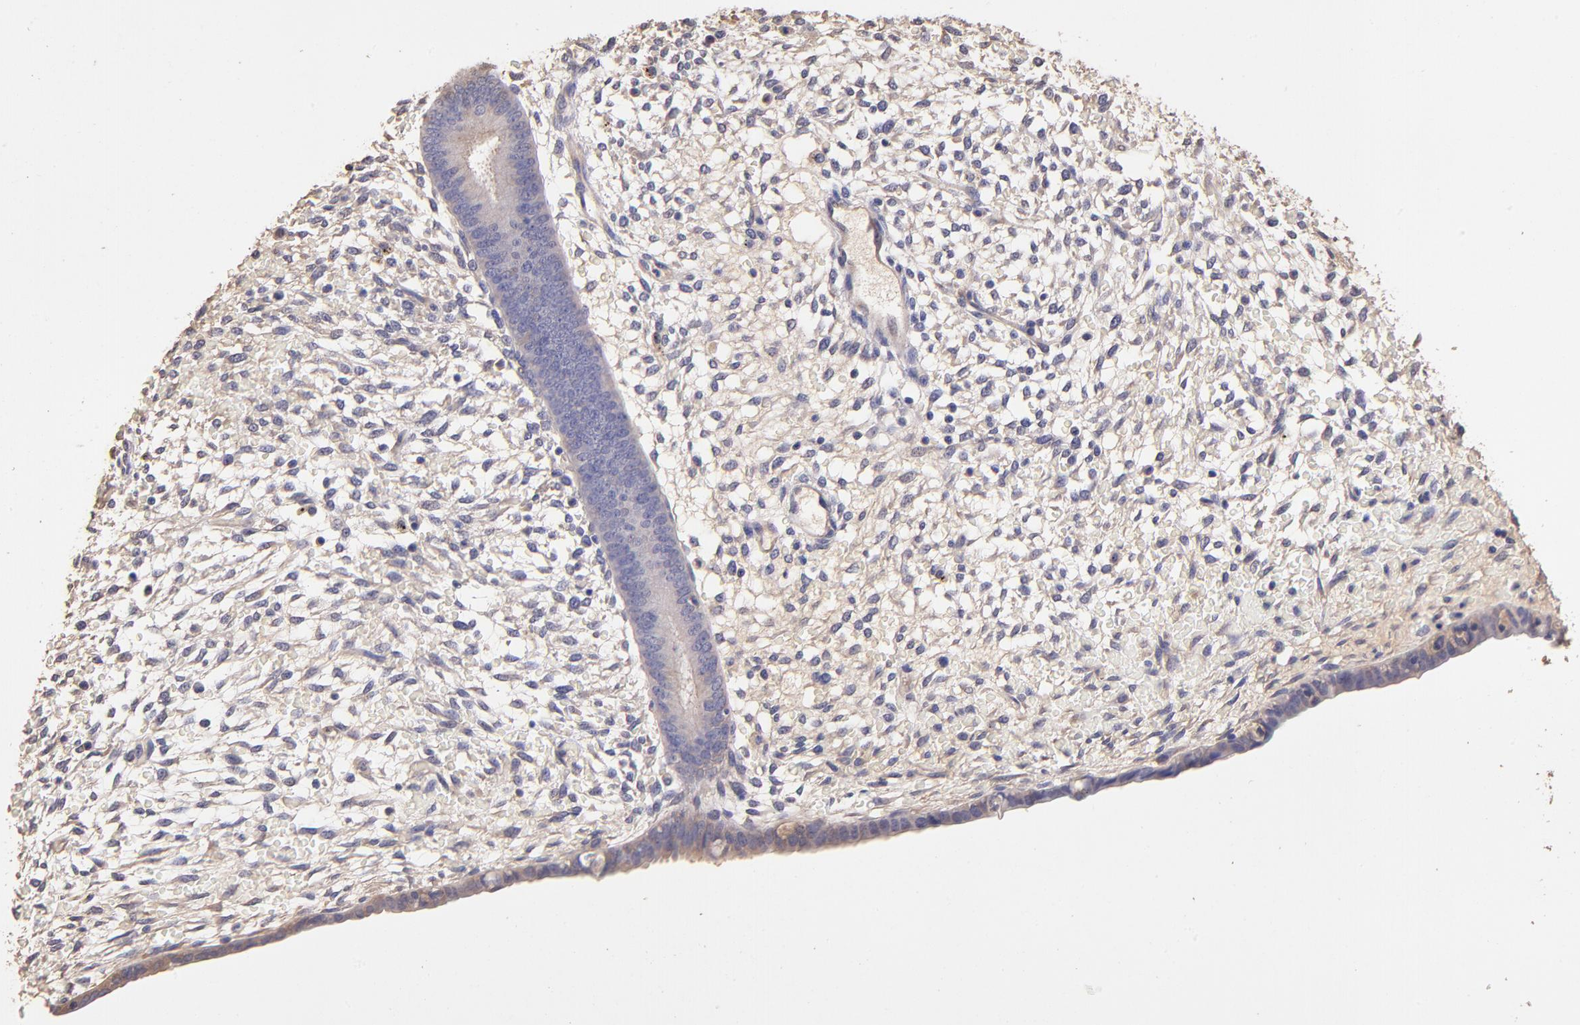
{"staining": {"intensity": "weak", "quantity": "25%-75%", "location": "cytoplasmic/membranous"}, "tissue": "endometrium", "cell_type": "Cells in endometrial stroma", "image_type": "normal", "snomed": [{"axis": "morphology", "description": "Normal tissue, NOS"}, {"axis": "topography", "description": "Endometrium"}], "caption": "Endometrium stained with immunohistochemistry (IHC) displays weak cytoplasmic/membranous expression in about 25%-75% of cells in endometrial stroma.", "gene": "RNASEL", "patient": {"sex": "female", "age": 42}}